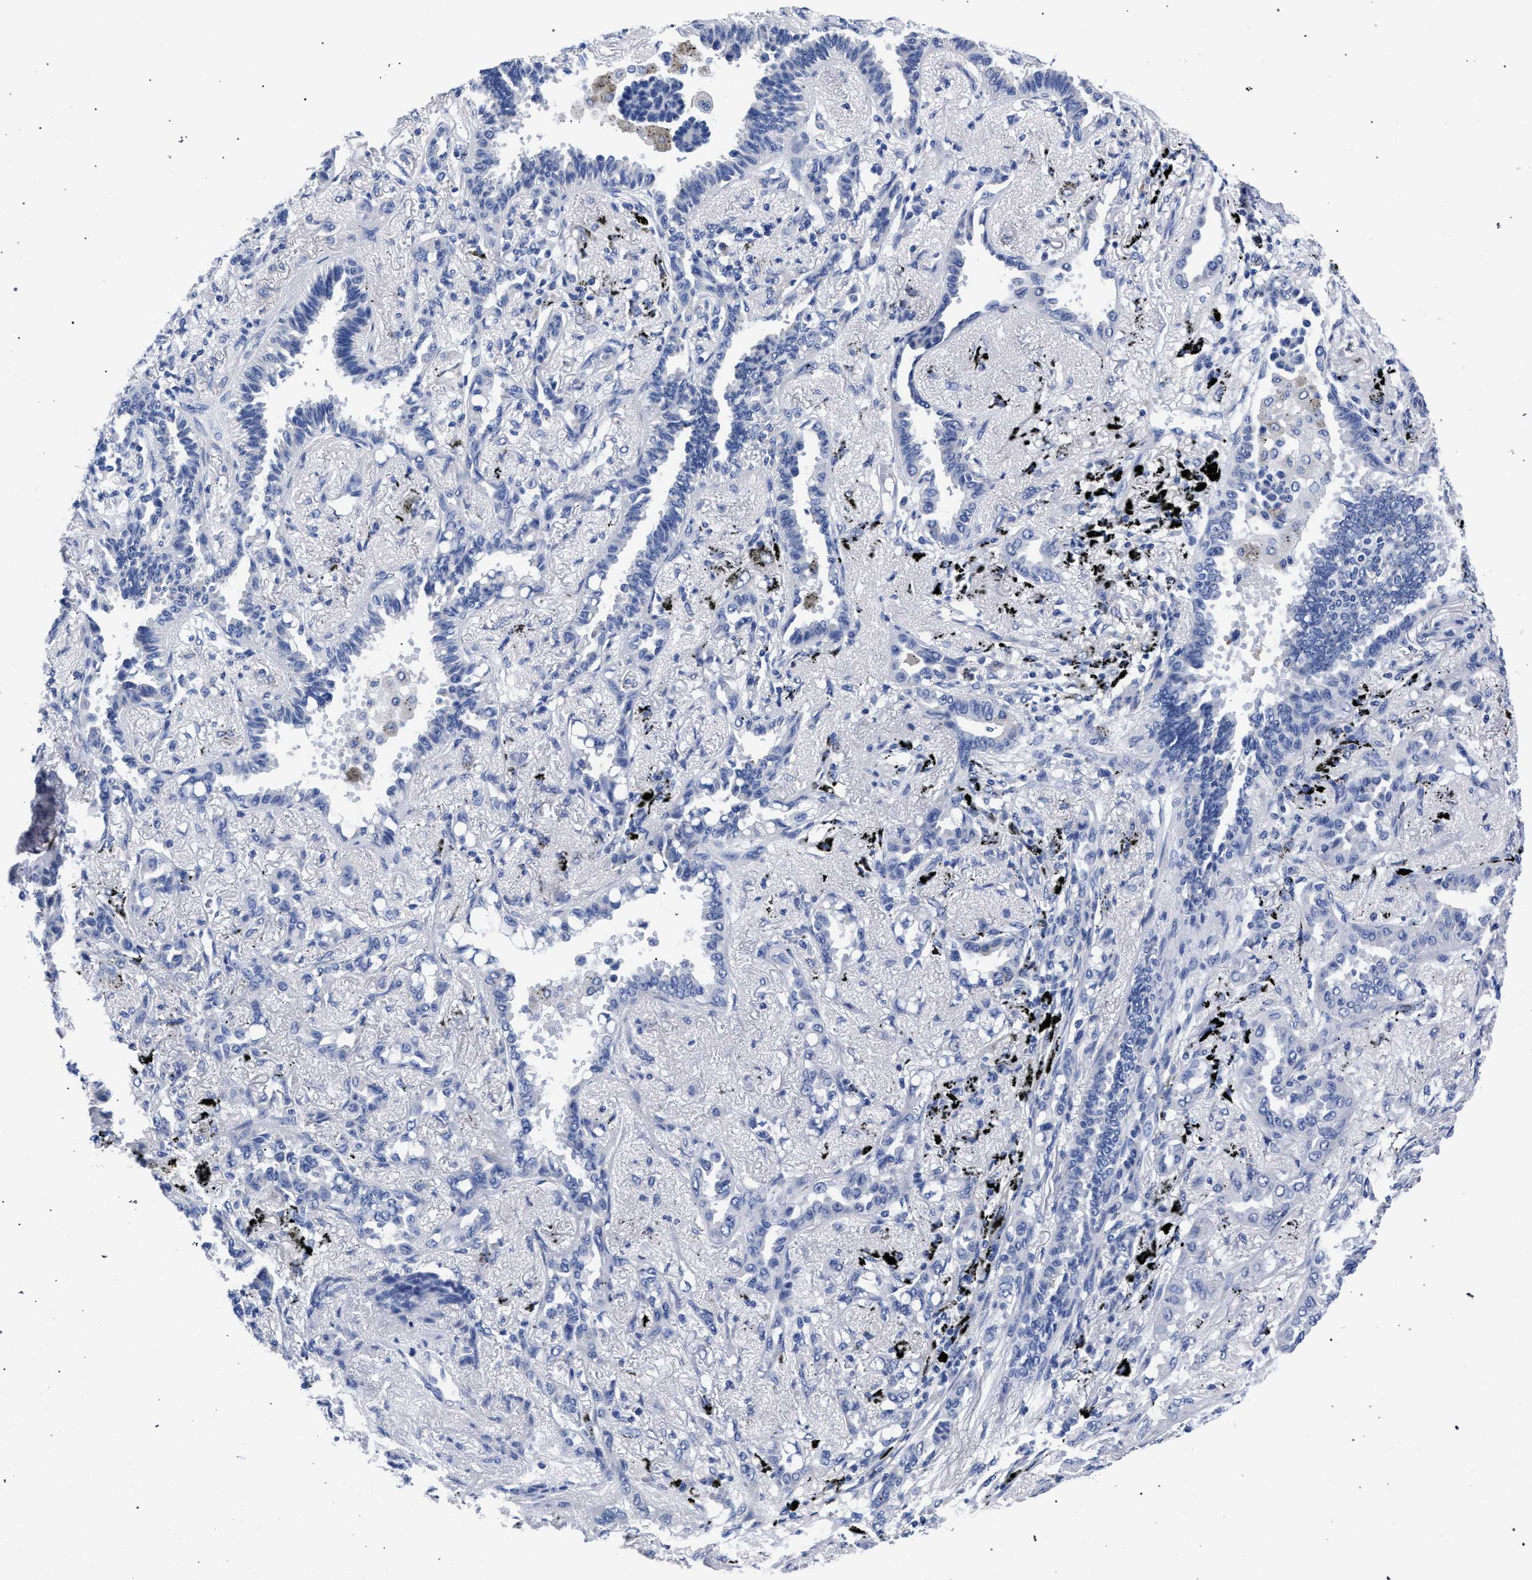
{"staining": {"intensity": "negative", "quantity": "none", "location": "none"}, "tissue": "lung cancer", "cell_type": "Tumor cells", "image_type": "cancer", "snomed": [{"axis": "morphology", "description": "Adenocarcinoma, NOS"}, {"axis": "topography", "description": "Lung"}], "caption": "Lung cancer was stained to show a protein in brown. There is no significant expression in tumor cells.", "gene": "AKAP4", "patient": {"sex": "male", "age": 59}}